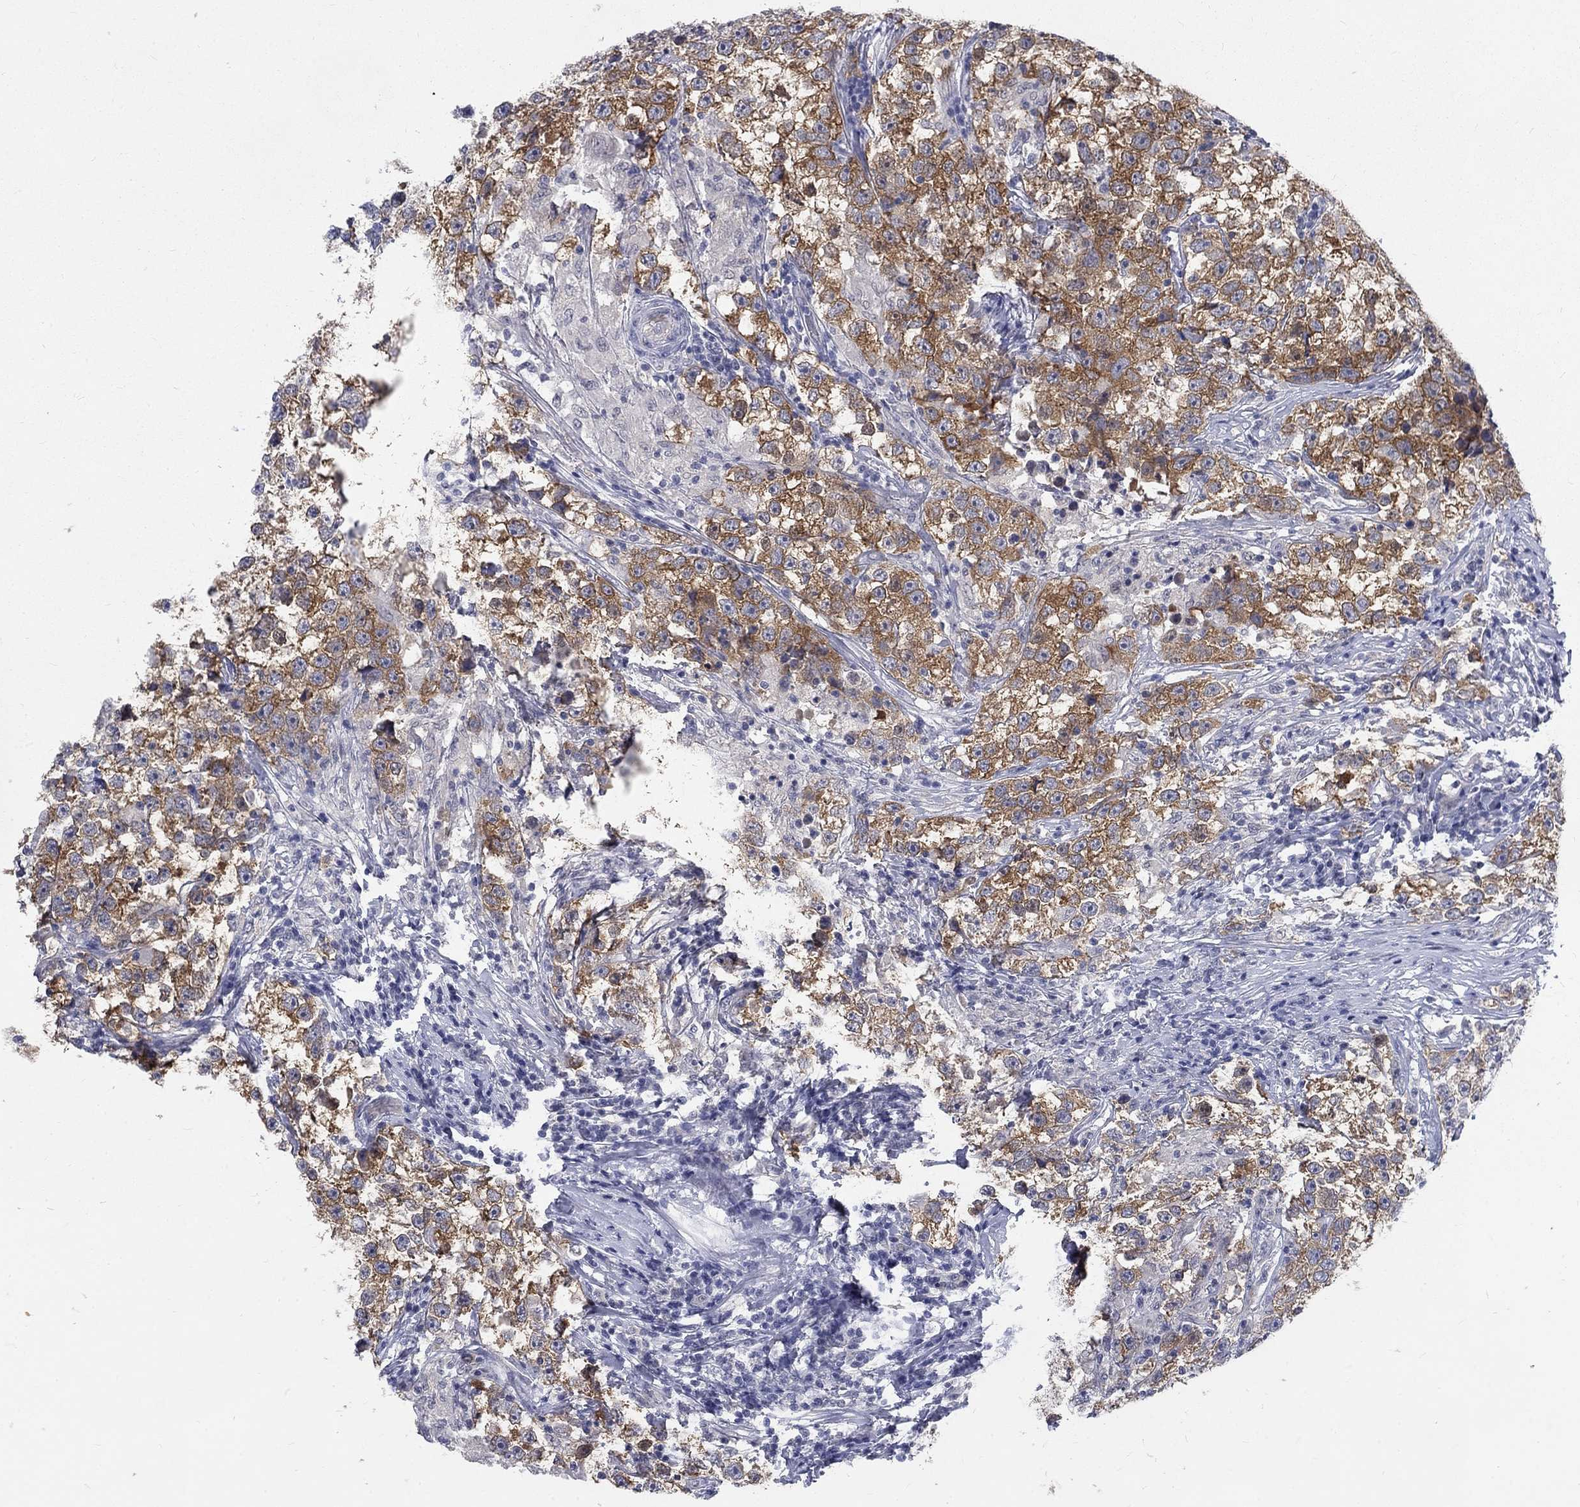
{"staining": {"intensity": "moderate", "quantity": ">75%", "location": "cytoplasmic/membranous"}, "tissue": "testis cancer", "cell_type": "Tumor cells", "image_type": "cancer", "snomed": [{"axis": "morphology", "description": "Seminoma, NOS"}, {"axis": "topography", "description": "Testis"}], "caption": "A medium amount of moderate cytoplasmic/membranous positivity is present in about >75% of tumor cells in testis cancer tissue. The protein of interest is shown in brown color, while the nuclei are stained blue.", "gene": "PHKA1", "patient": {"sex": "male", "age": 46}}